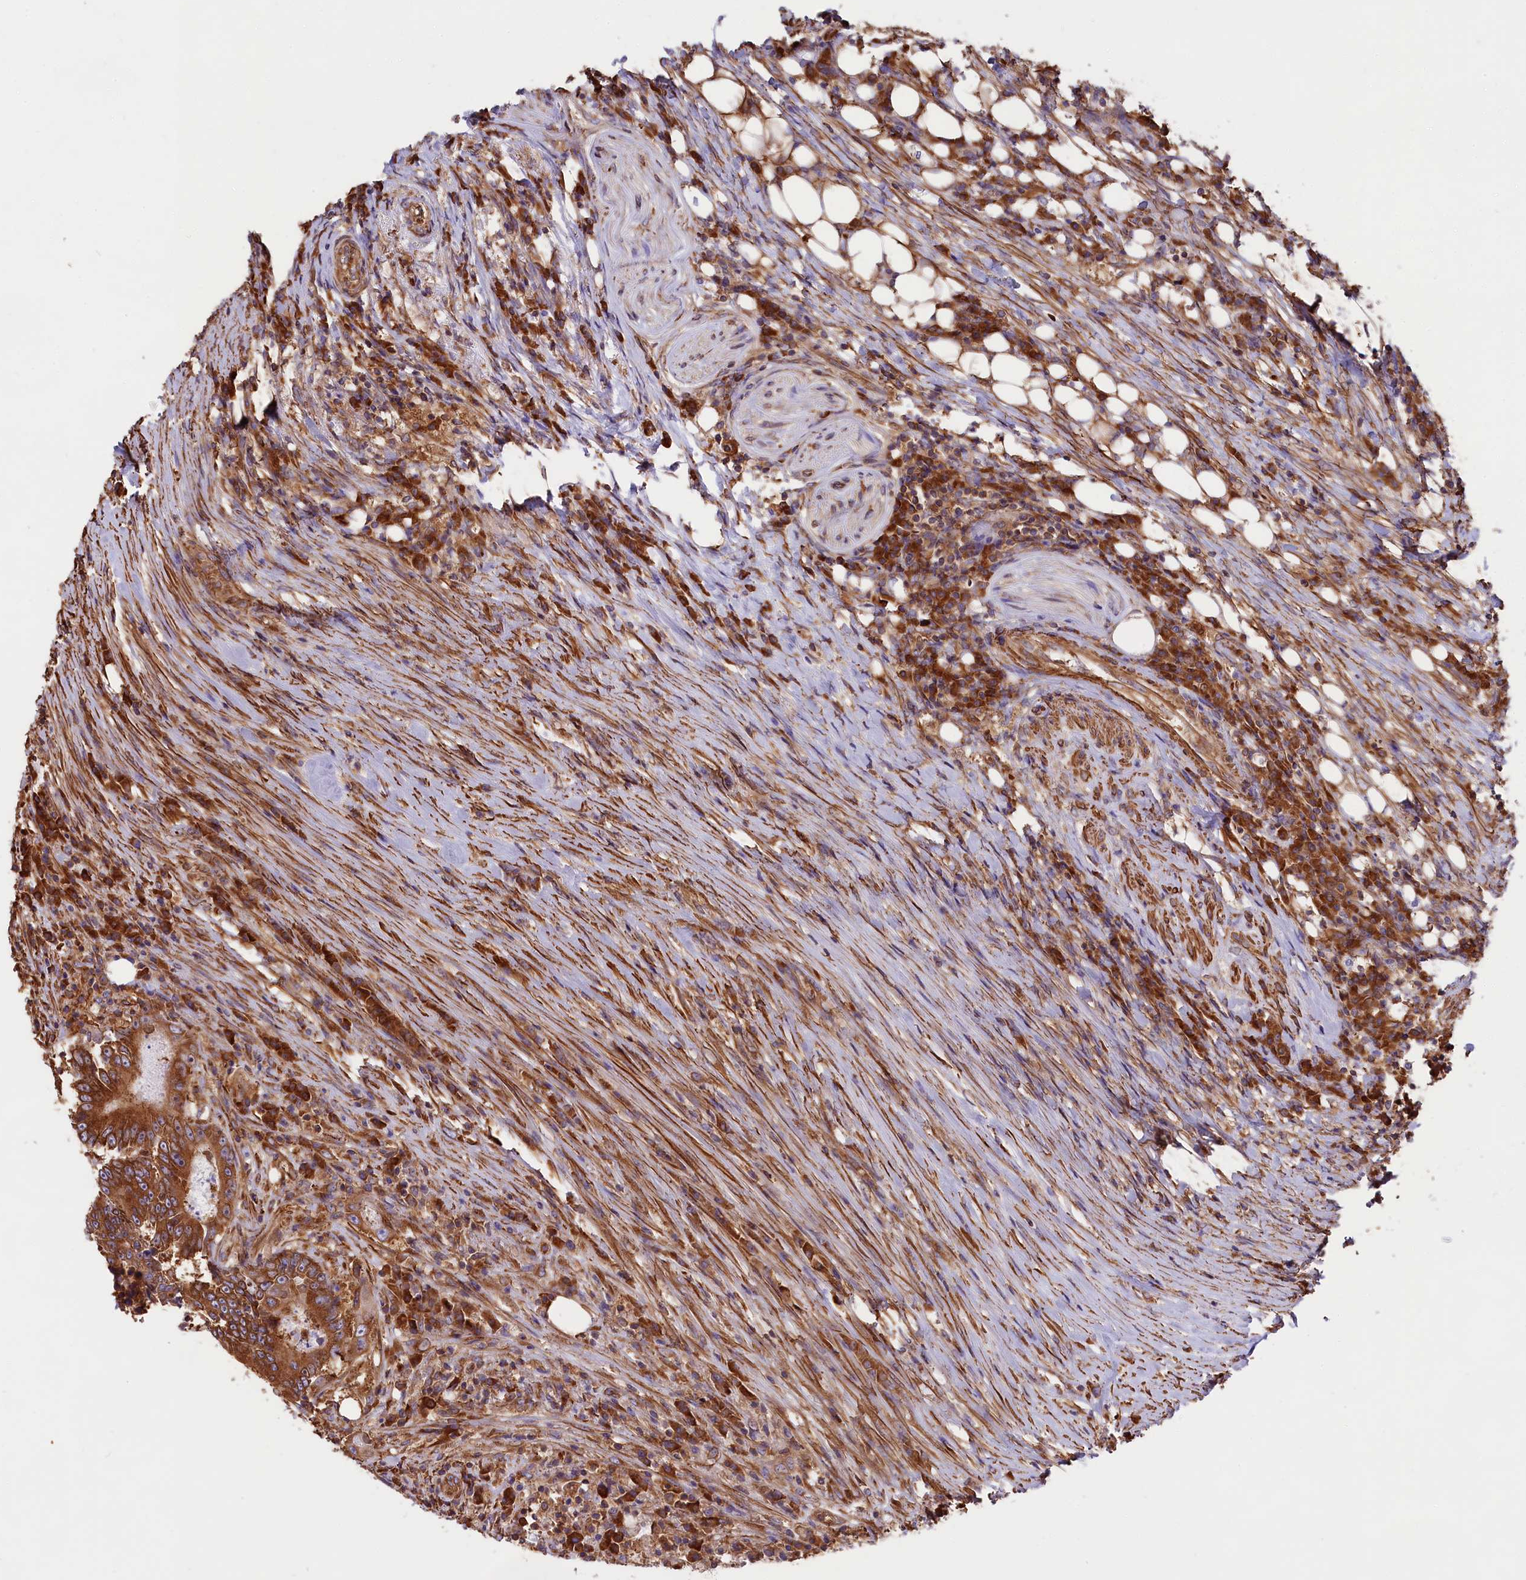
{"staining": {"intensity": "strong", "quantity": ">75%", "location": "cytoplasmic/membranous"}, "tissue": "colorectal cancer", "cell_type": "Tumor cells", "image_type": "cancer", "snomed": [{"axis": "morphology", "description": "Adenocarcinoma, NOS"}, {"axis": "topography", "description": "Colon"}], "caption": "Immunohistochemistry (DAB) staining of human colorectal cancer (adenocarcinoma) shows strong cytoplasmic/membranous protein staining in approximately >75% of tumor cells. Nuclei are stained in blue.", "gene": "GYS1", "patient": {"sex": "male", "age": 83}}